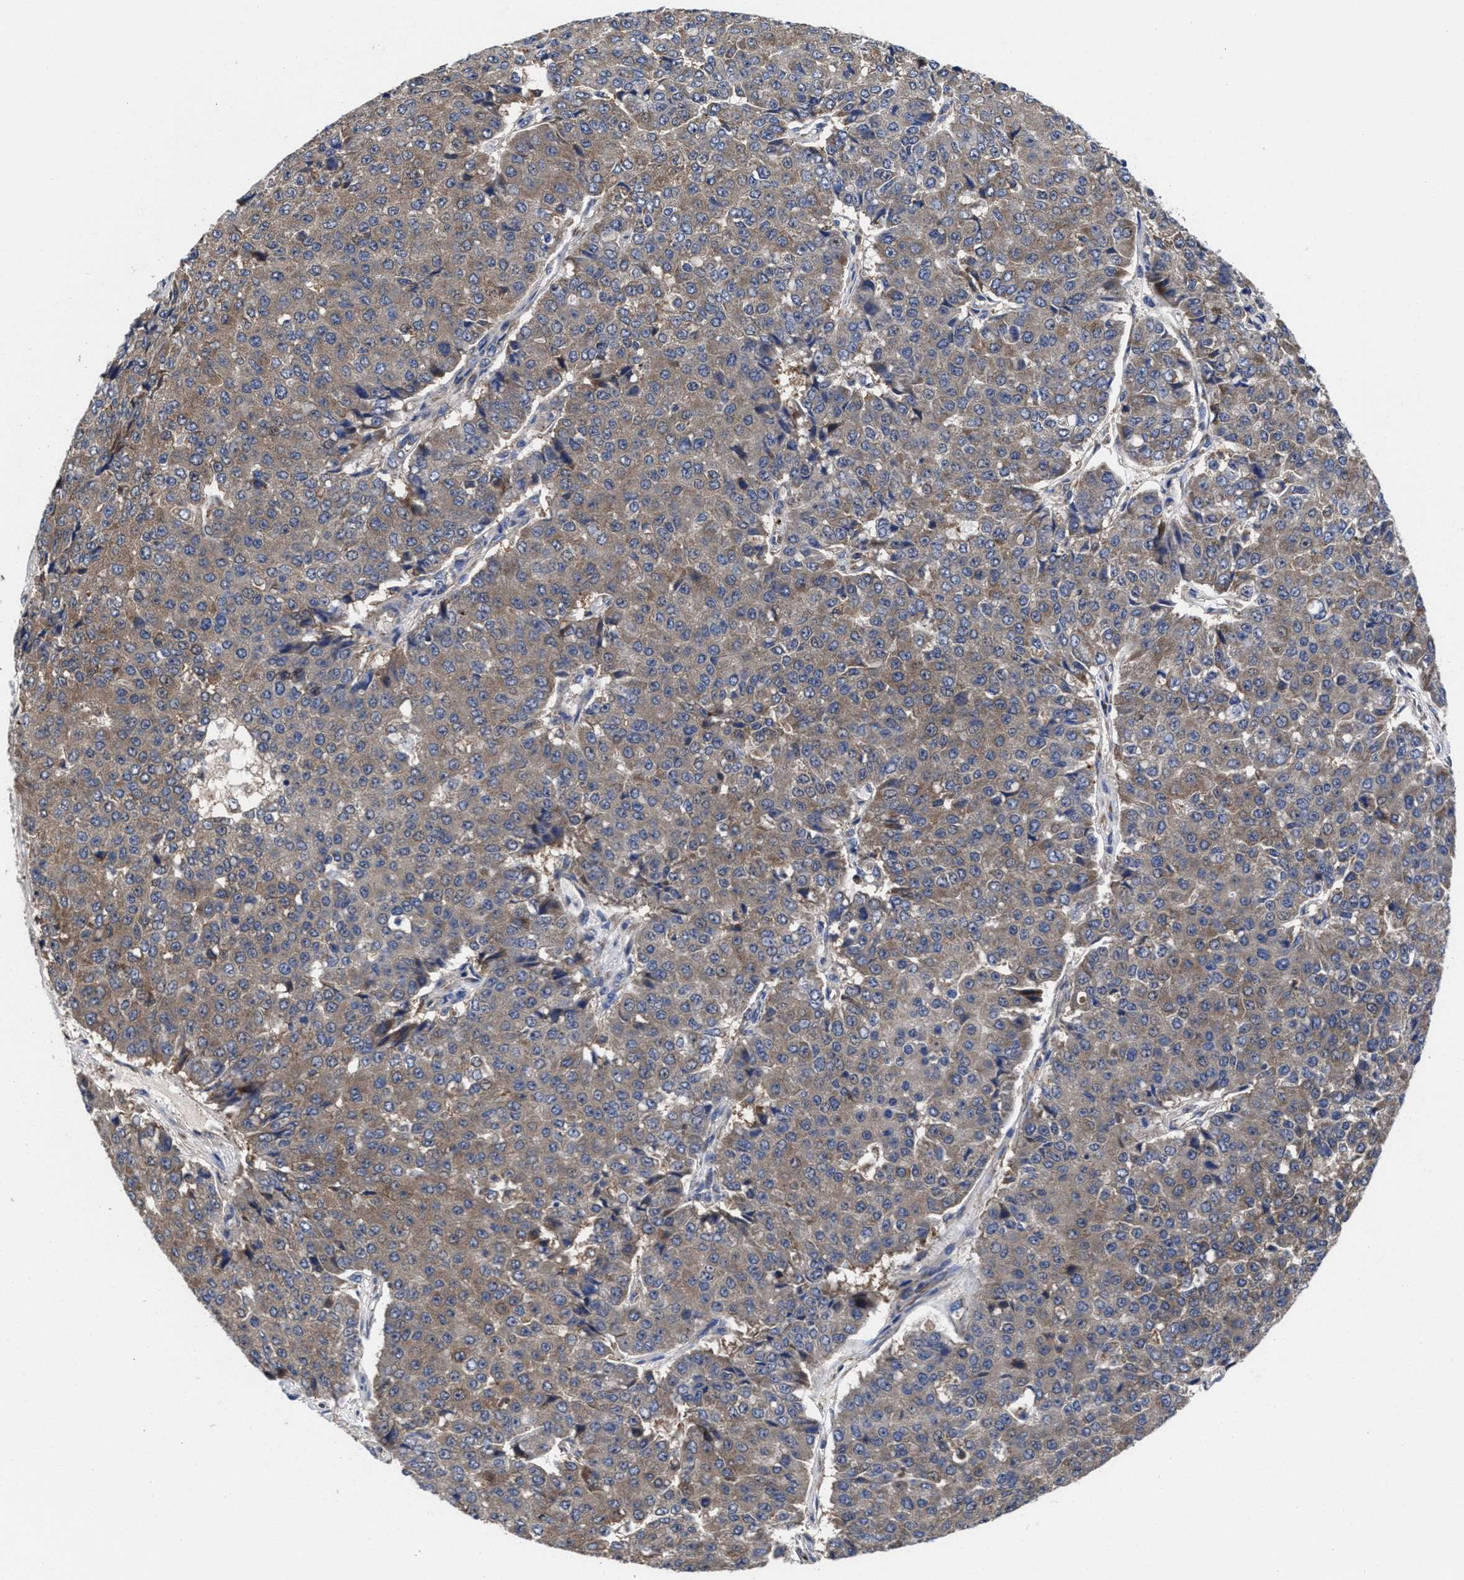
{"staining": {"intensity": "moderate", "quantity": "25%-75%", "location": "cytoplasmic/membranous"}, "tissue": "pancreatic cancer", "cell_type": "Tumor cells", "image_type": "cancer", "snomed": [{"axis": "morphology", "description": "Adenocarcinoma, NOS"}, {"axis": "topography", "description": "Pancreas"}], "caption": "Human pancreatic cancer stained with a protein marker shows moderate staining in tumor cells.", "gene": "TXNDC17", "patient": {"sex": "male", "age": 50}}